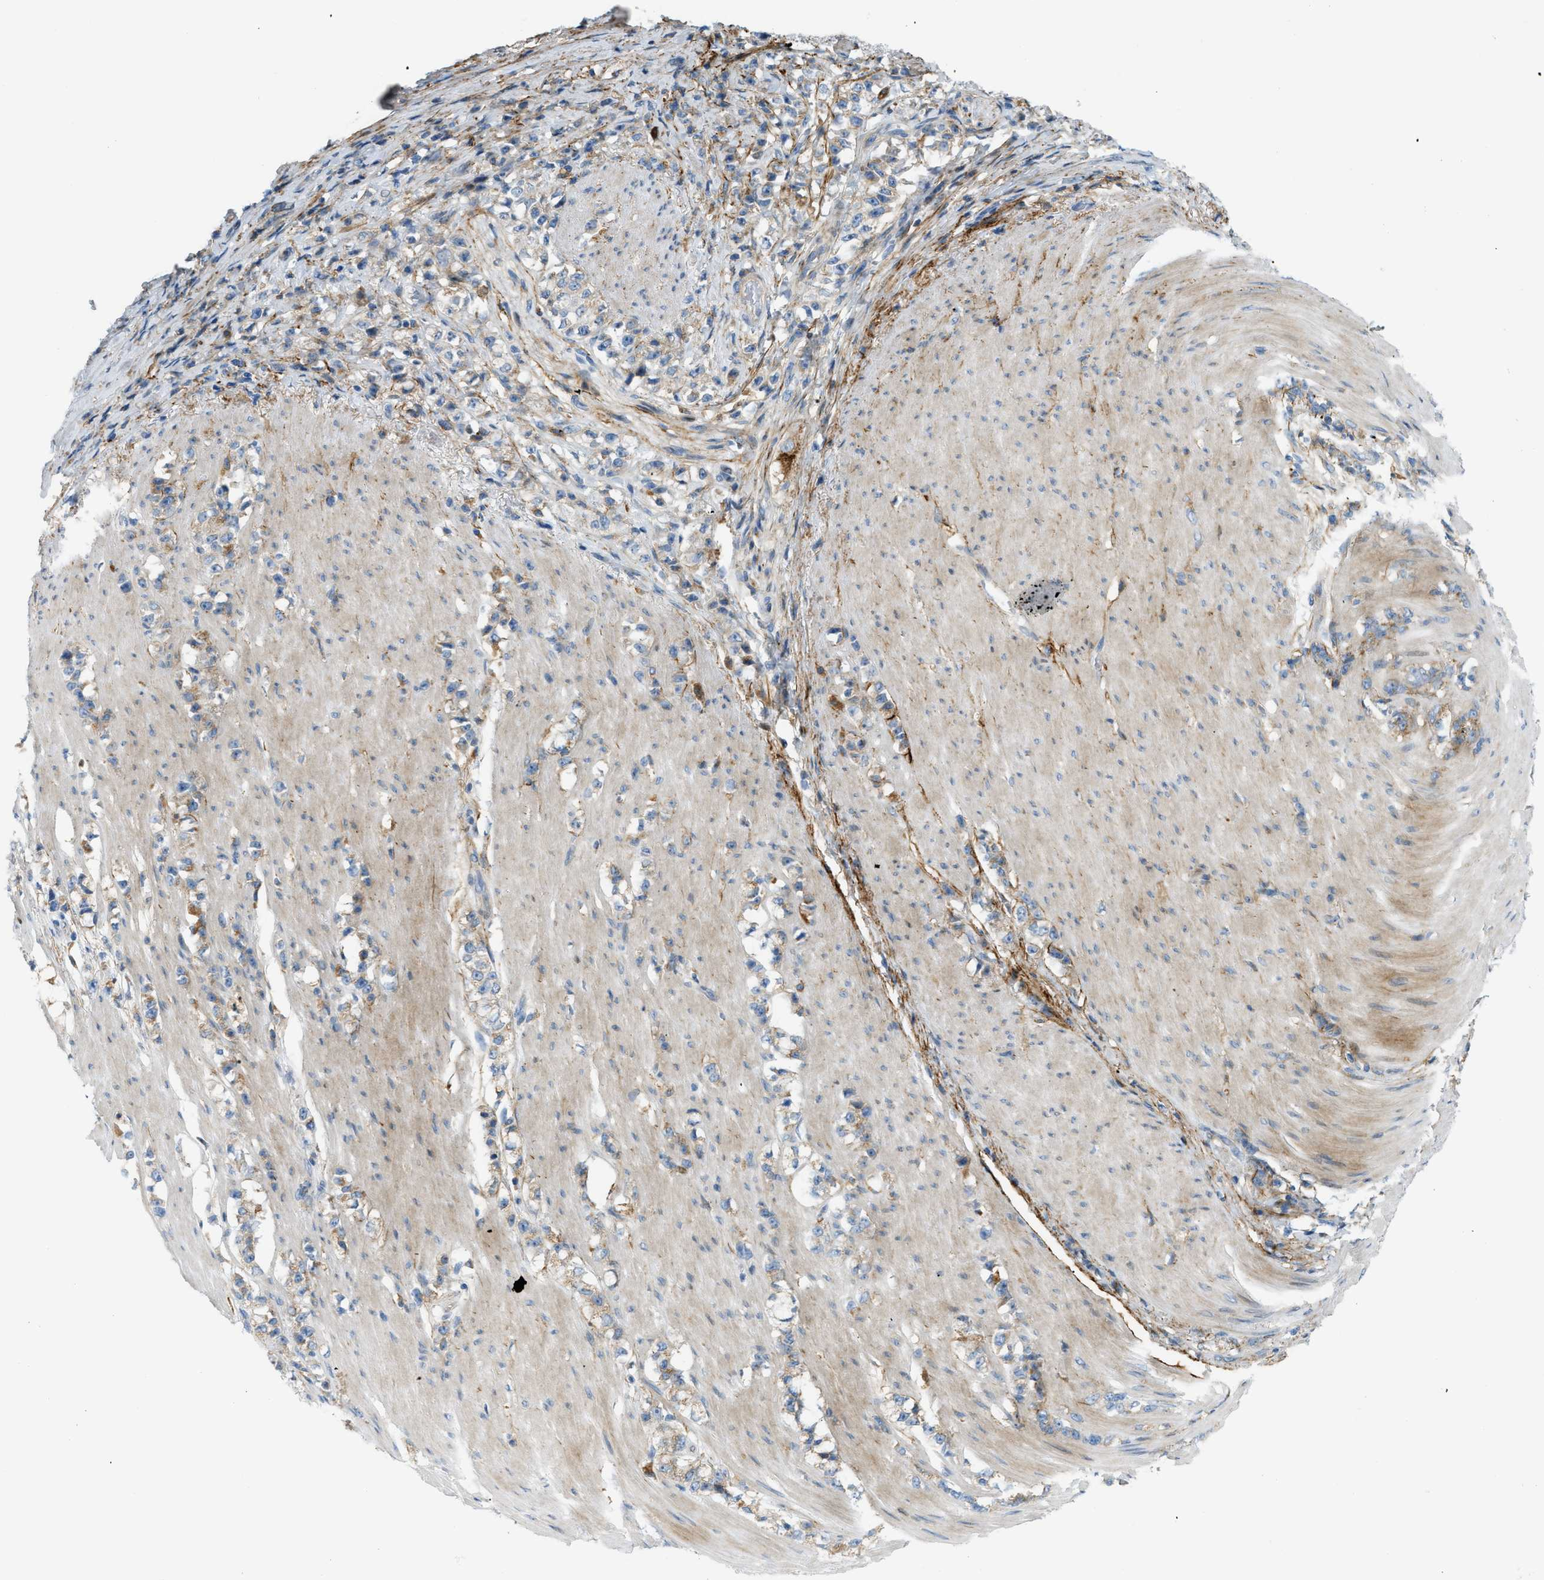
{"staining": {"intensity": "moderate", "quantity": "25%-75%", "location": "cytoplasmic/membranous"}, "tissue": "stomach cancer", "cell_type": "Tumor cells", "image_type": "cancer", "snomed": [{"axis": "morphology", "description": "Adenocarcinoma, NOS"}, {"axis": "topography", "description": "Stomach, lower"}], "caption": "A brown stain highlights moderate cytoplasmic/membranous staining of a protein in adenocarcinoma (stomach) tumor cells.", "gene": "LMBRD1", "patient": {"sex": "male", "age": 88}}